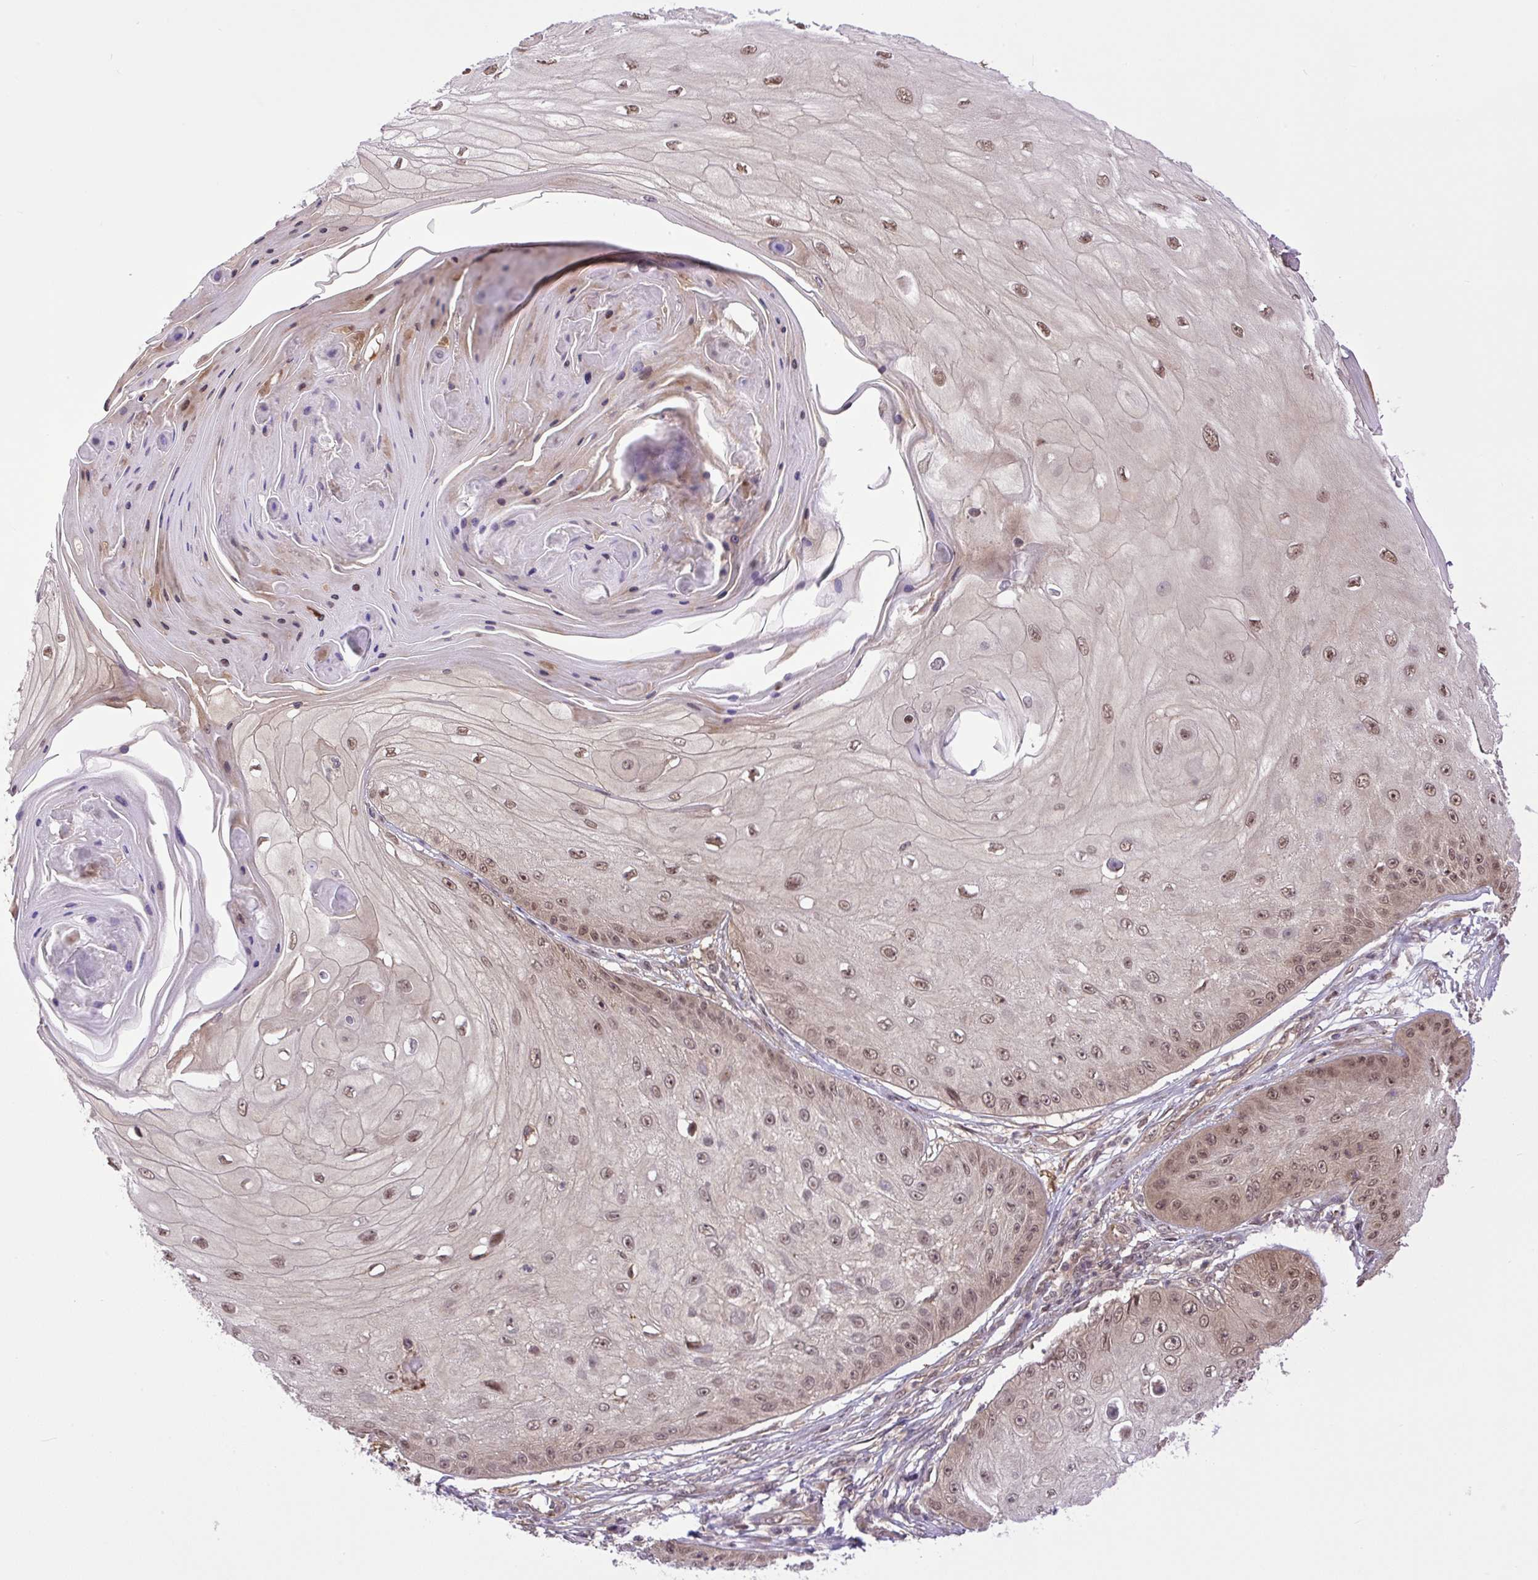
{"staining": {"intensity": "moderate", "quantity": ">75%", "location": "nuclear"}, "tissue": "skin cancer", "cell_type": "Tumor cells", "image_type": "cancer", "snomed": [{"axis": "morphology", "description": "Squamous cell carcinoma, NOS"}, {"axis": "topography", "description": "Skin"}], "caption": "A micrograph of squamous cell carcinoma (skin) stained for a protein displays moderate nuclear brown staining in tumor cells. The staining was performed using DAB, with brown indicating positive protein expression. Nuclei are stained blue with hematoxylin.", "gene": "SGTA", "patient": {"sex": "male", "age": 70}}